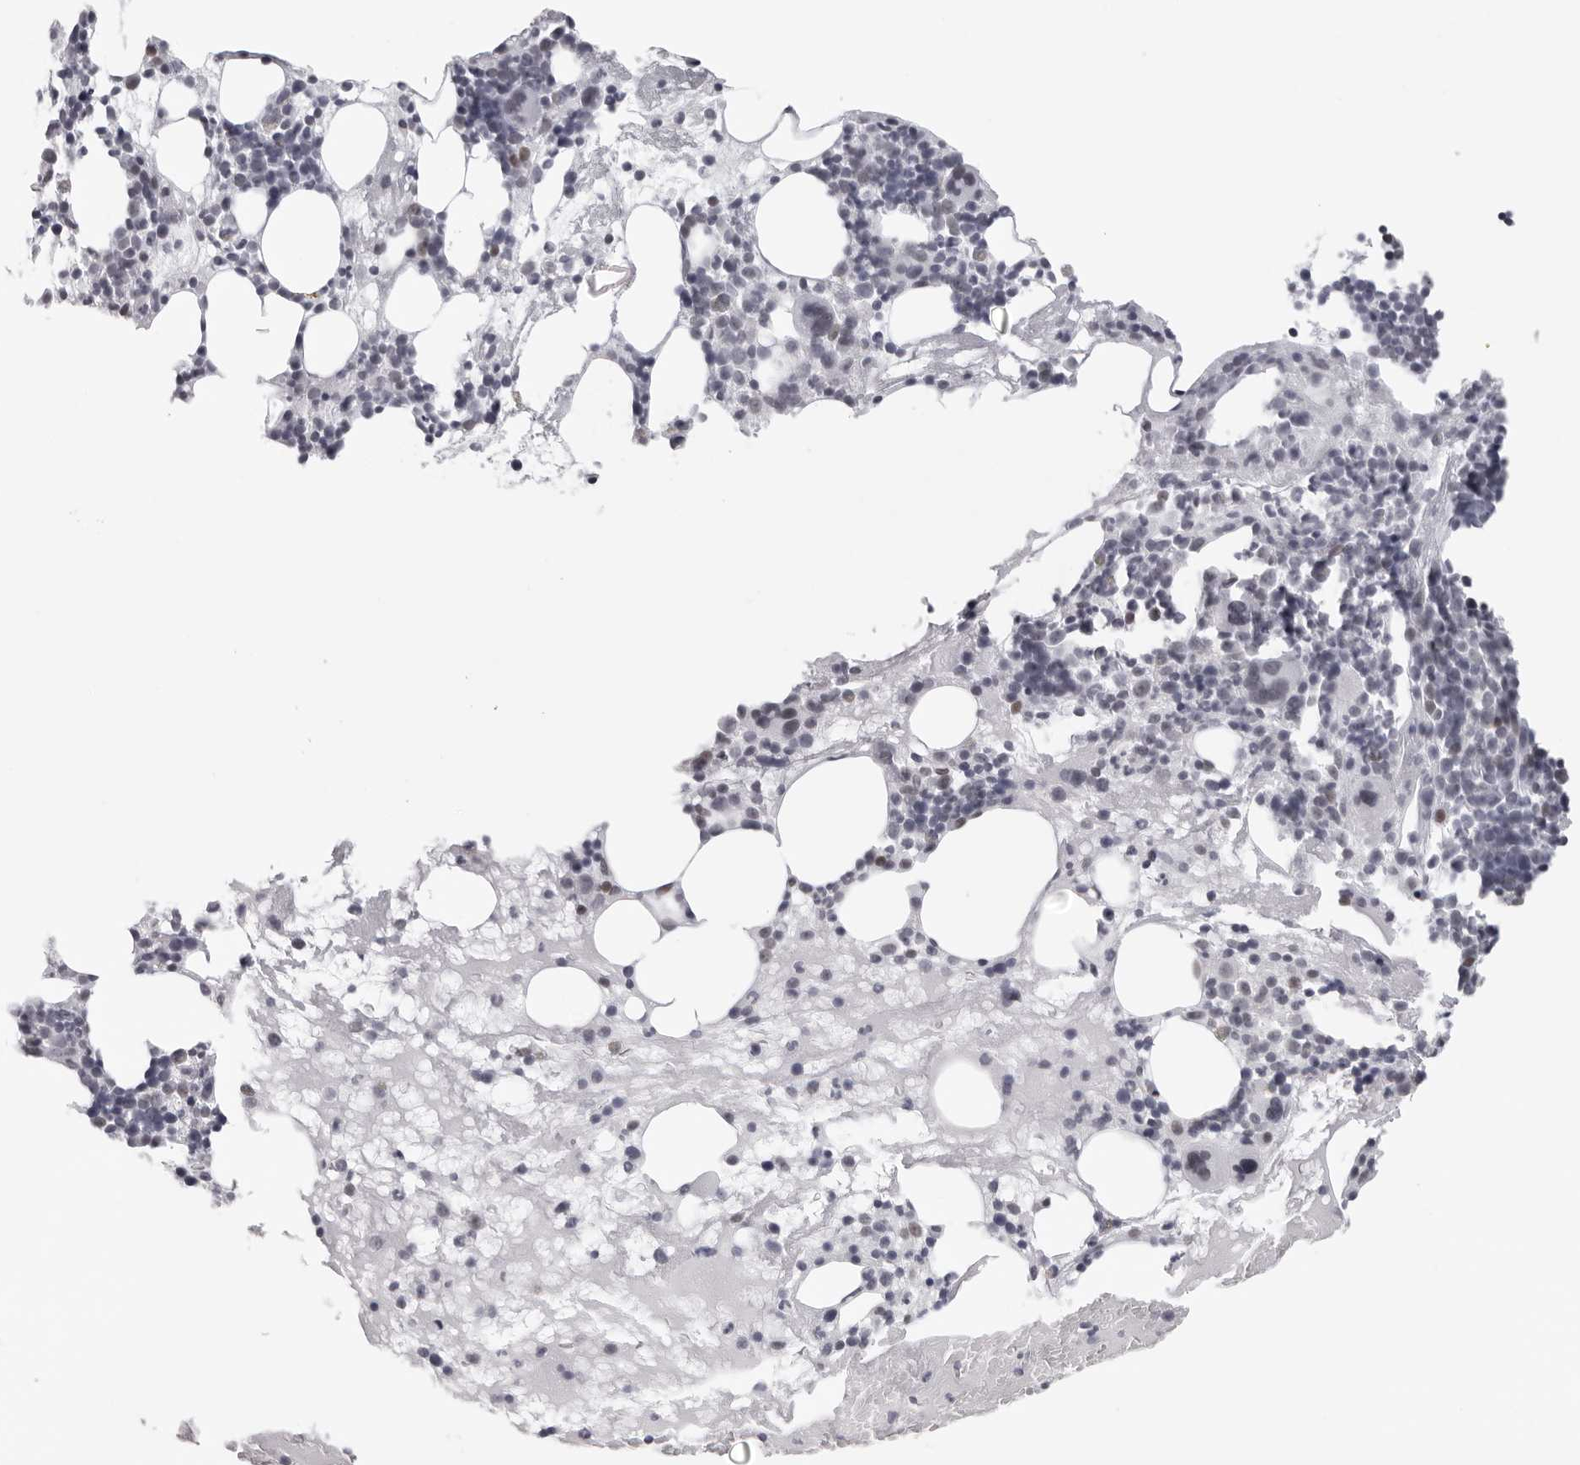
{"staining": {"intensity": "weak", "quantity": "<25%", "location": "nuclear"}, "tissue": "bone marrow", "cell_type": "Hematopoietic cells", "image_type": "normal", "snomed": [{"axis": "morphology", "description": "Normal tissue, NOS"}, {"axis": "morphology", "description": "Inflammation, NOS"}, {"axis": "topography", "description": "Bone marrow"}], "caption": "DAB (3,3'-diaminobenzidine) immunohistochemical staining of unremarkable bone marrow shows no significant expression in hematopoietic cells.", "gene": "ESPN", "patient": {"sex": "female", "age": 77}}